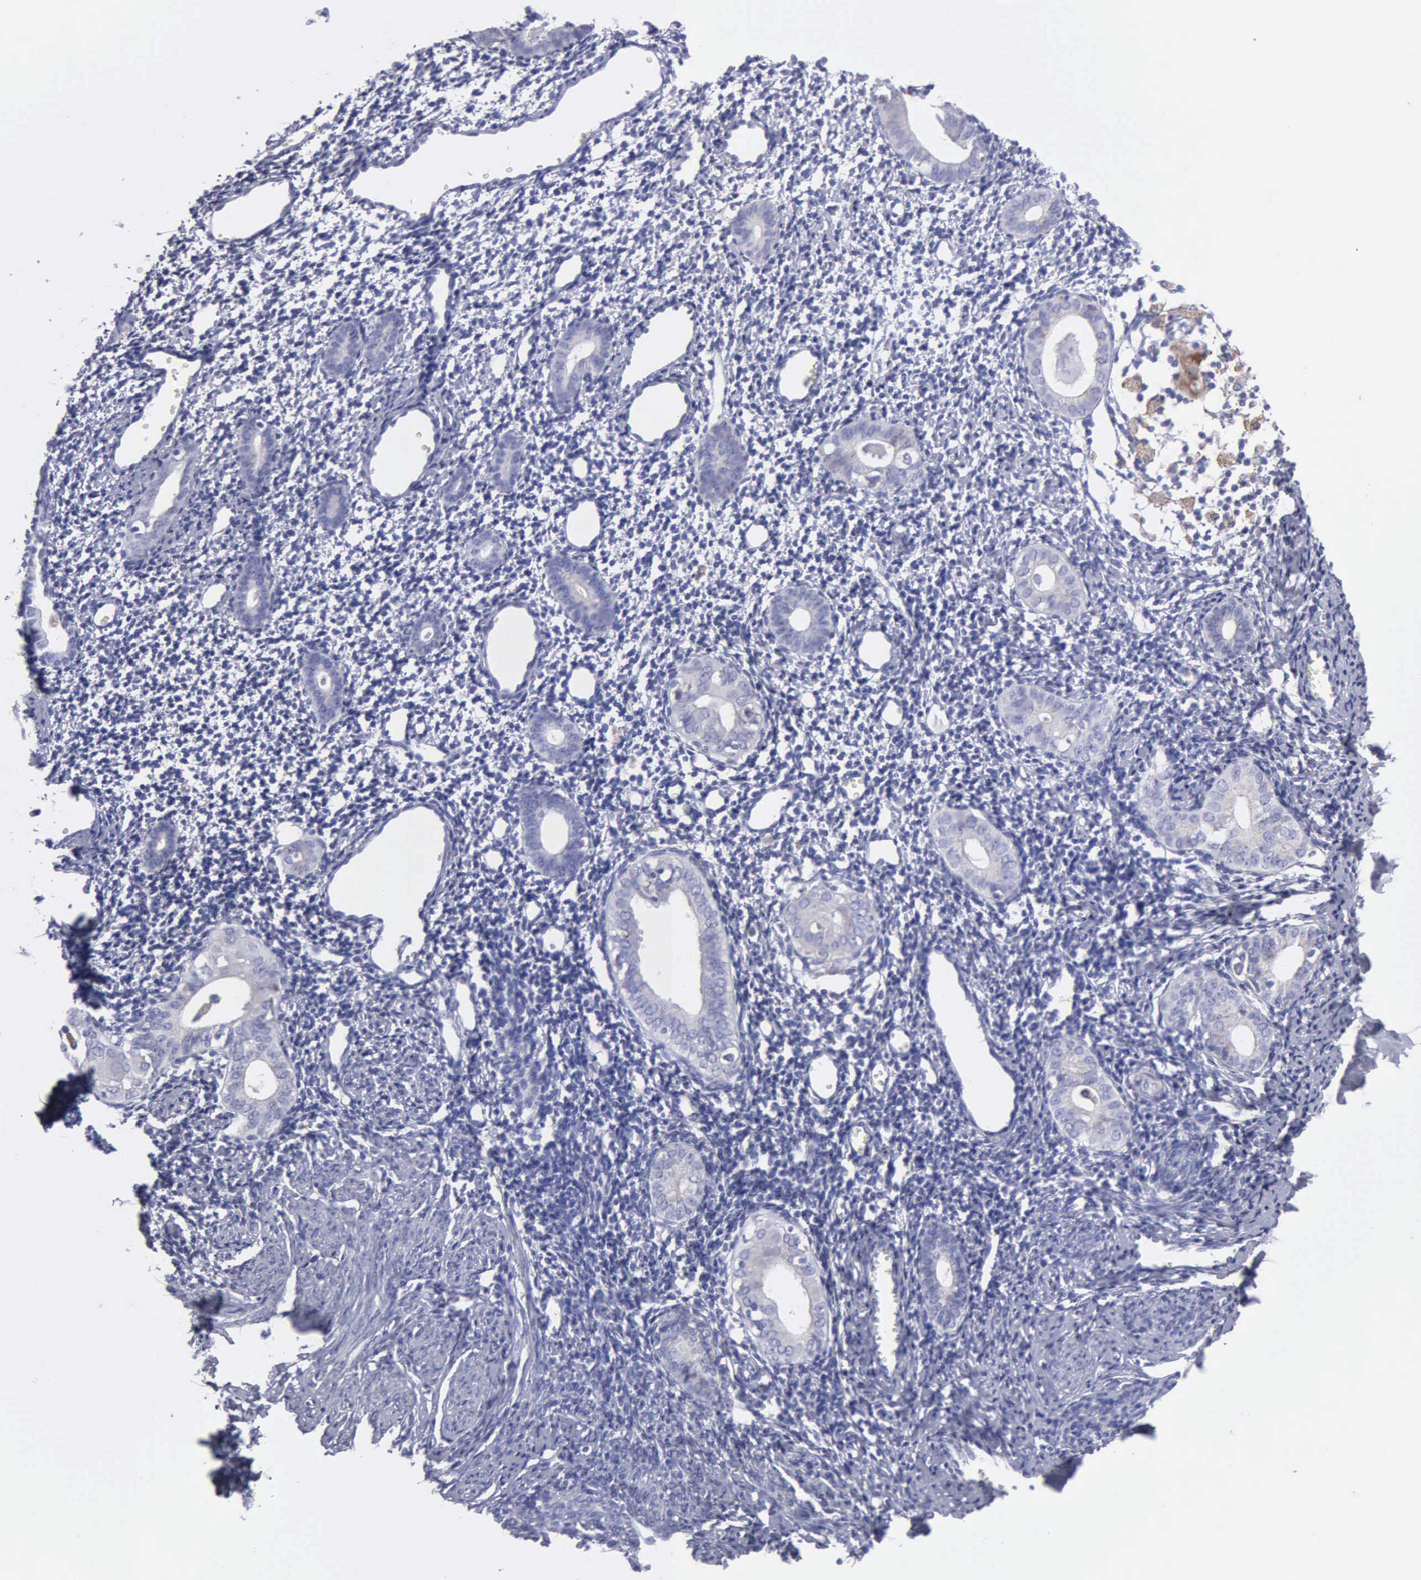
{"staining": {"intensity": "negative", "quantity": "none", "location": "none"}, "tissue": "endometrium", "cell_type": "Cells in endometrial stroma", "image_type": "normal", "snomed": [{"axis": "morphology", "description": "Normal tissue, NOS"}, {"axis": "morphology", "description": "Neoplasm, benign, NOS"}, {"axis": "topography", "description": "Uterus"}], "caption": "IHC micrograph of normal endometrium: endometrium stained with DAB (3,3'-diaminobenzidine) exhibits no significant protein staining in cells in endometrial stroma.", "gene": "TYRP1", "patient": {"sex": "female", "age": 55}}